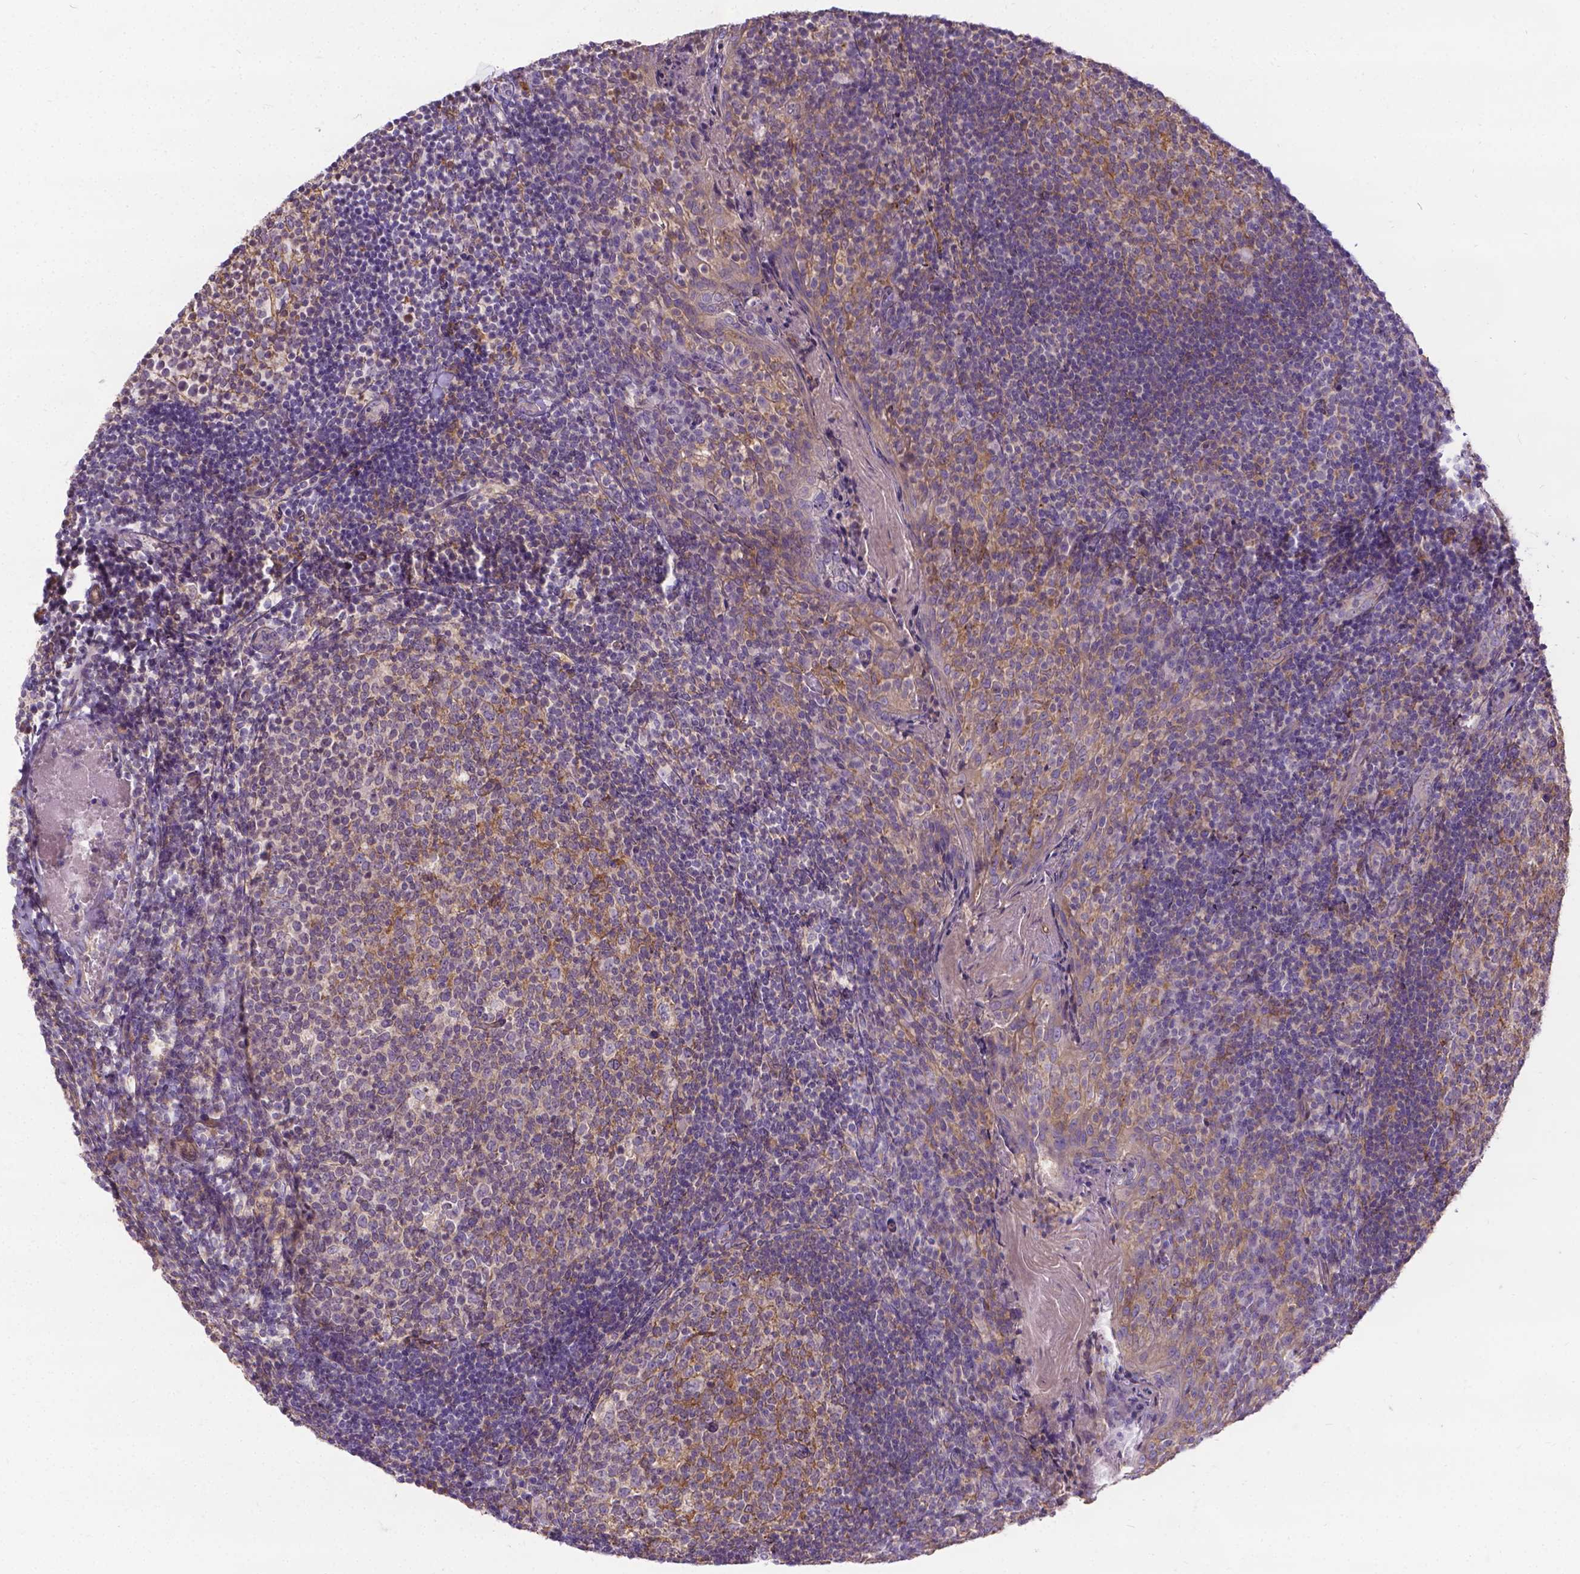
{"staining": {"intensity": "moderate", "quantity": "<25%", "location": "cytoplasmic/membranous"}, "tissue": "tonsil", "cell_type": "Germinal center cells", "image_type": "normal", "snomed": [{"axis": "morphology", "description": "Normal tissue, NOS"}, {"axis": "topography", "description": "Tonsil"}], "caption": "Moderate cytoplasmic/membranous expression is present in approximately <25% of germinal center cells in benign tonsil. The protein is stained brown, and the nuclei are stained in blue (DAB (3,3'-diaminobenzidine) IHC with brightfield microscopy, high magnification).", "gene": "CFAP299", "patient": {"sex": "female", "age": 10}}